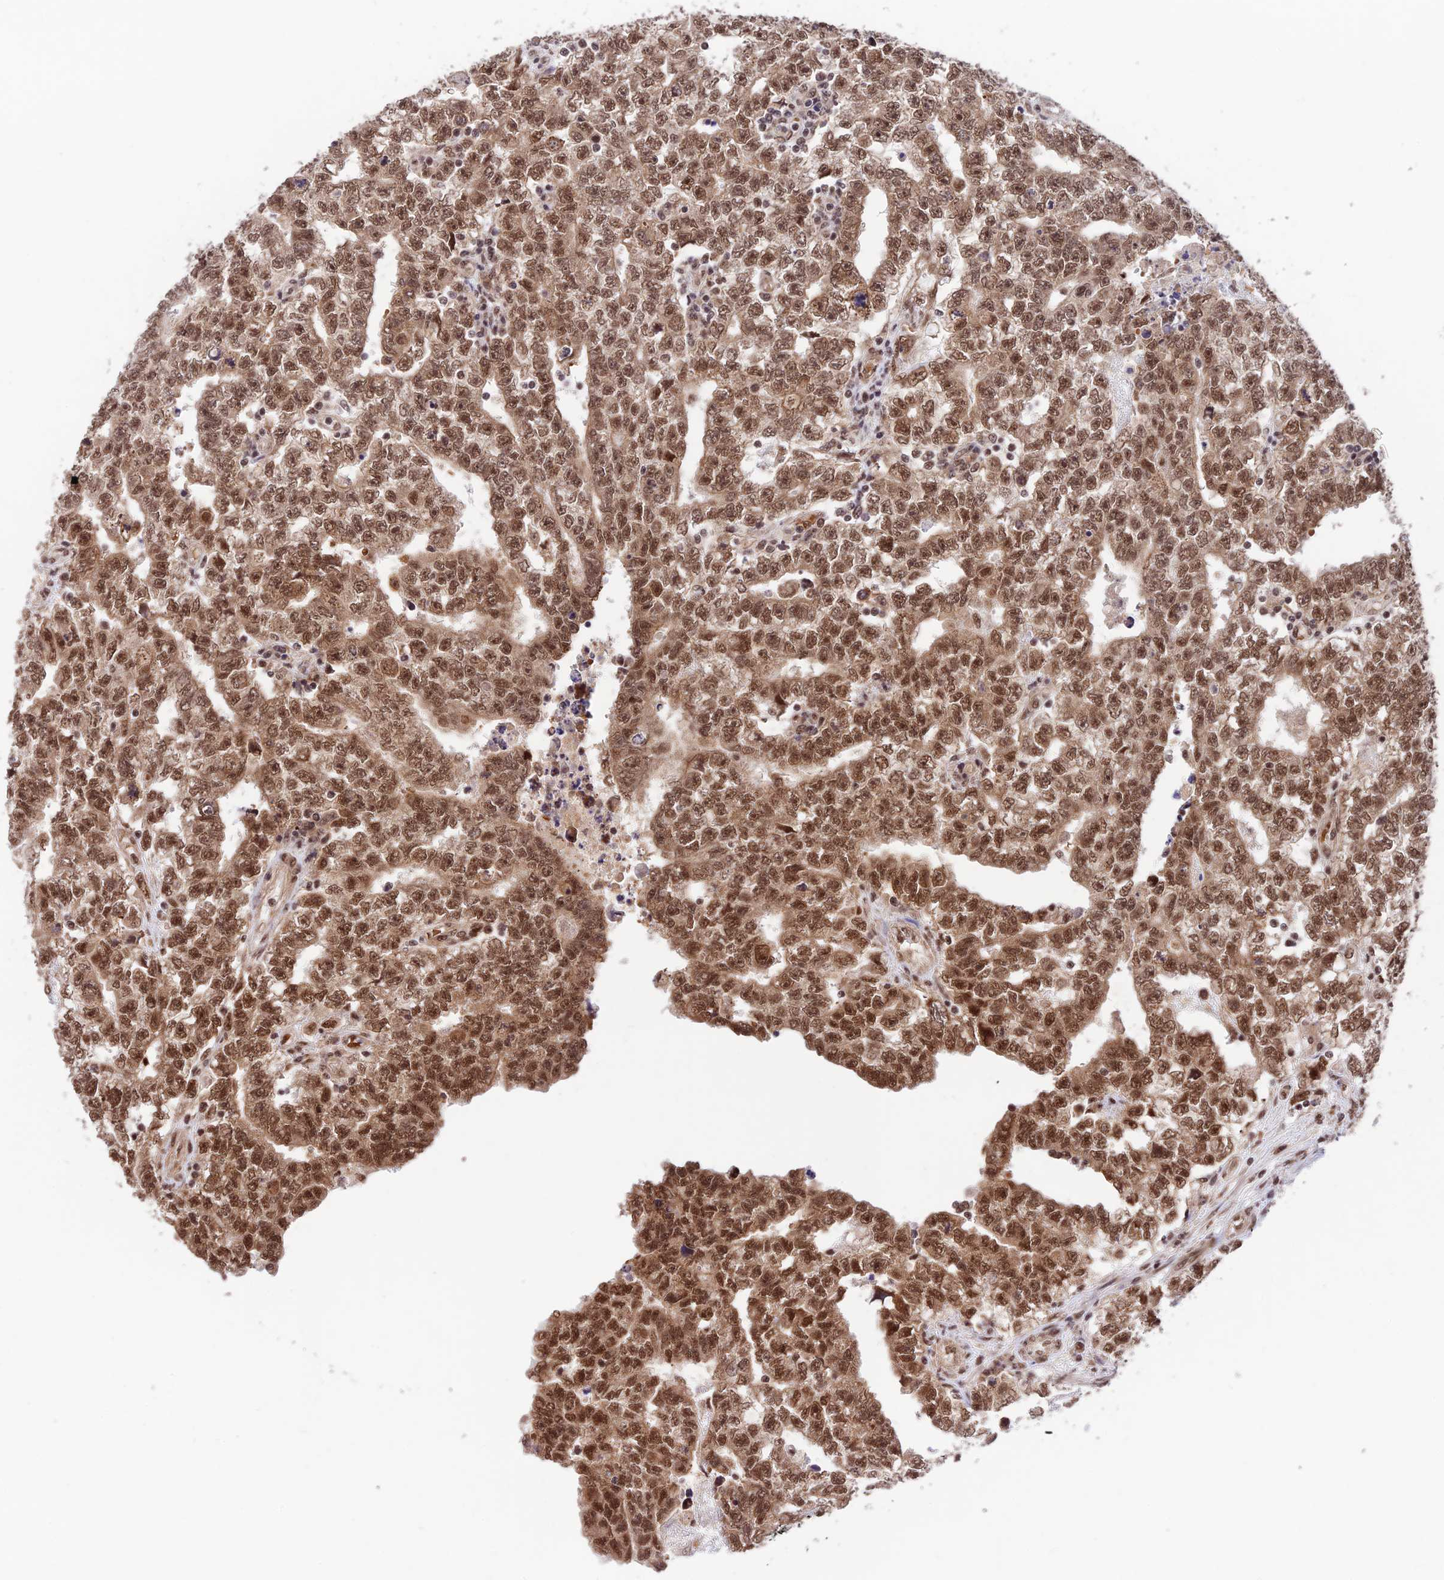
{"staining": {"intensity": "moderate", "quantity": ">75%", "location": "nuclear"}, "tissue": "testis cancer", "cell_type": "Tumor cells", "image_type": "cancer", "snomed": [{"axis": "morphology", "description": "Carcinoma, Embryonal, NOS"}, {"axis": "topography", "description": "Testis"}], "caption": "Testis cancer (embryonal carcinoma) stained for a protein (brown) displays moderate nuclear positive staining in approximately >75% of tumor cells.", "gene": "RBM42", "patient": {"sex": "male", "age": 25}}